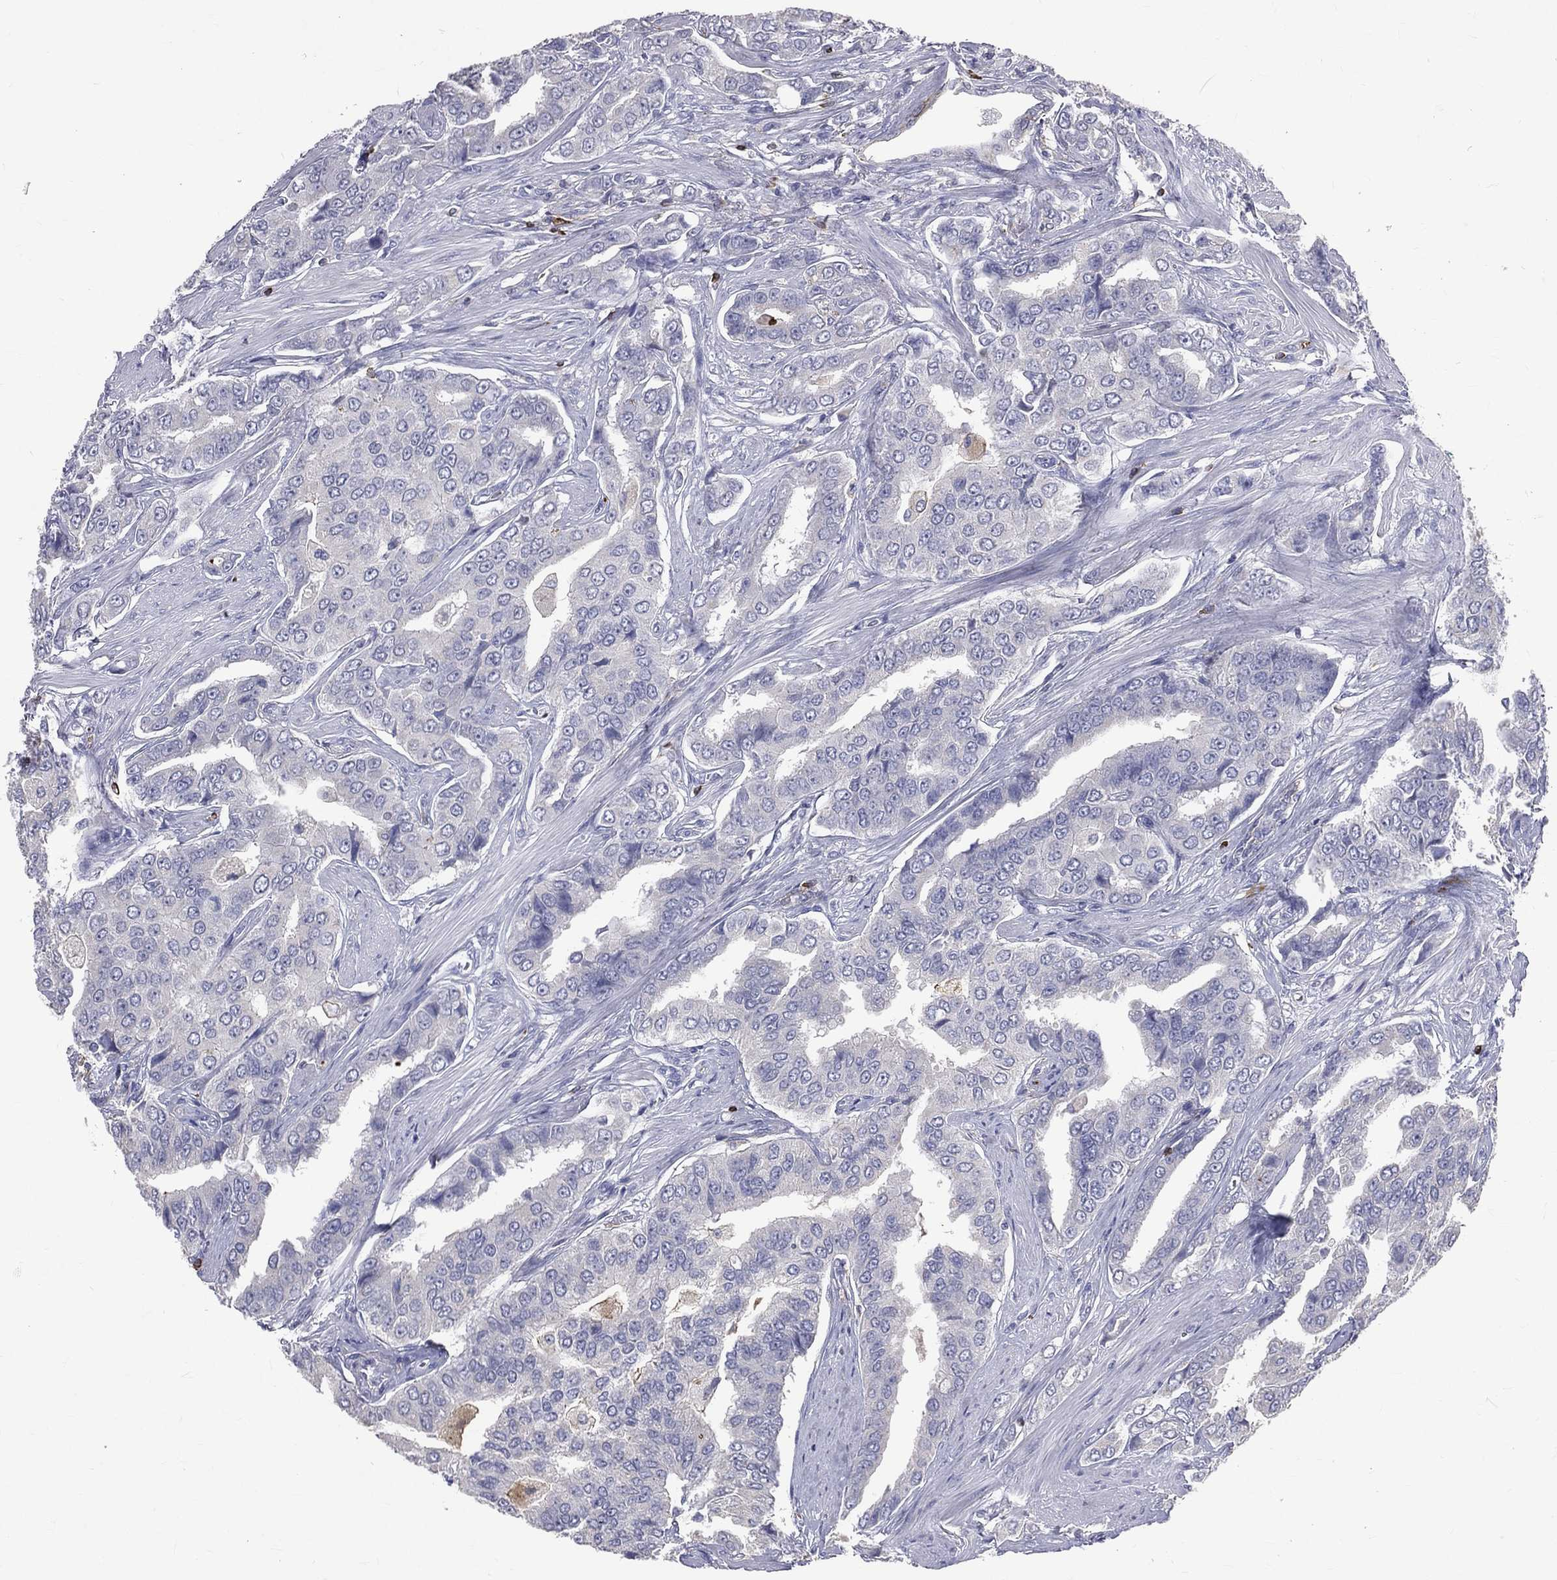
{"staining": {"intensity": "negative", "quantity": "none", "location": "none"}, "tissue": "prostate cancer", "cell_type": "Tumor cells", "image_type": "cancer", "snomed": [{"axis": "morphology", "description": "Adenocarcinoma, NOS"}, {"axis": "topography", "description": "Prostate and seminal vesicle, NOS"}, {"axis": "topography", "description": "Prostate"}], "caption": "Immunohistochemistry histopathology image of neoplastic tissue: adenocarcinoma (prostate) stained with DAB (3,3'-diaminobenzidine) shows no significant protein positivity in tumor cells.", "gene": "CTSW", "patient": {"sex": "male", "age": 69}}